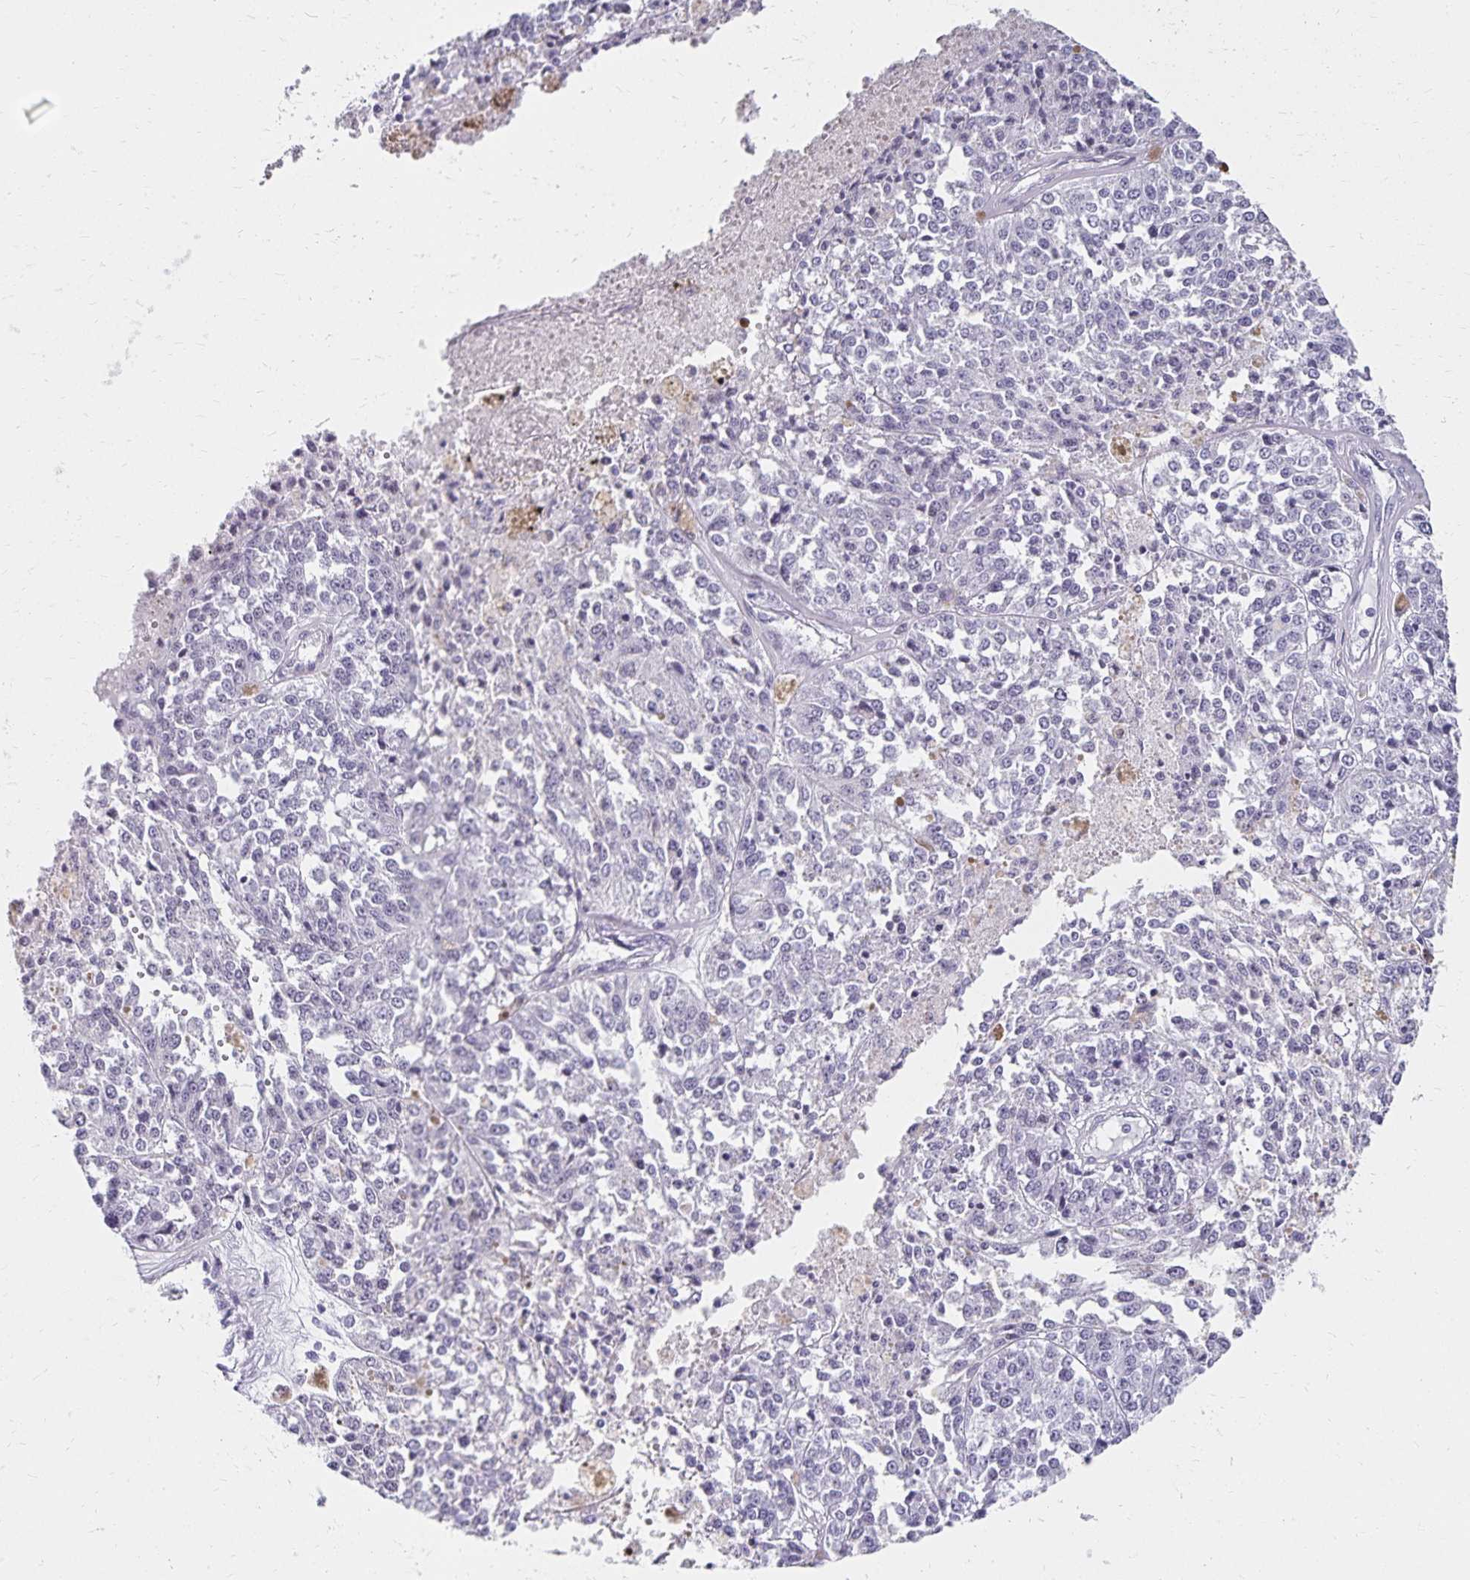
{"staining": {"intensity": "negative", "quantity": "none", "location": "none"}, "tissue": "melanoma", "cell_type": "Tumor cells", "image_type": "cancer", "snomed": [{"axis": "morphology", "description": "Malignant melanoma, Metastatic site"}, {"axis": "topography", "description": "Lymph node"}], "caption": "Tumor cells show no significant protein positivity in melanoma.", "gene": "C20orf85", "patient": {"sex": "female", "age": 64}}